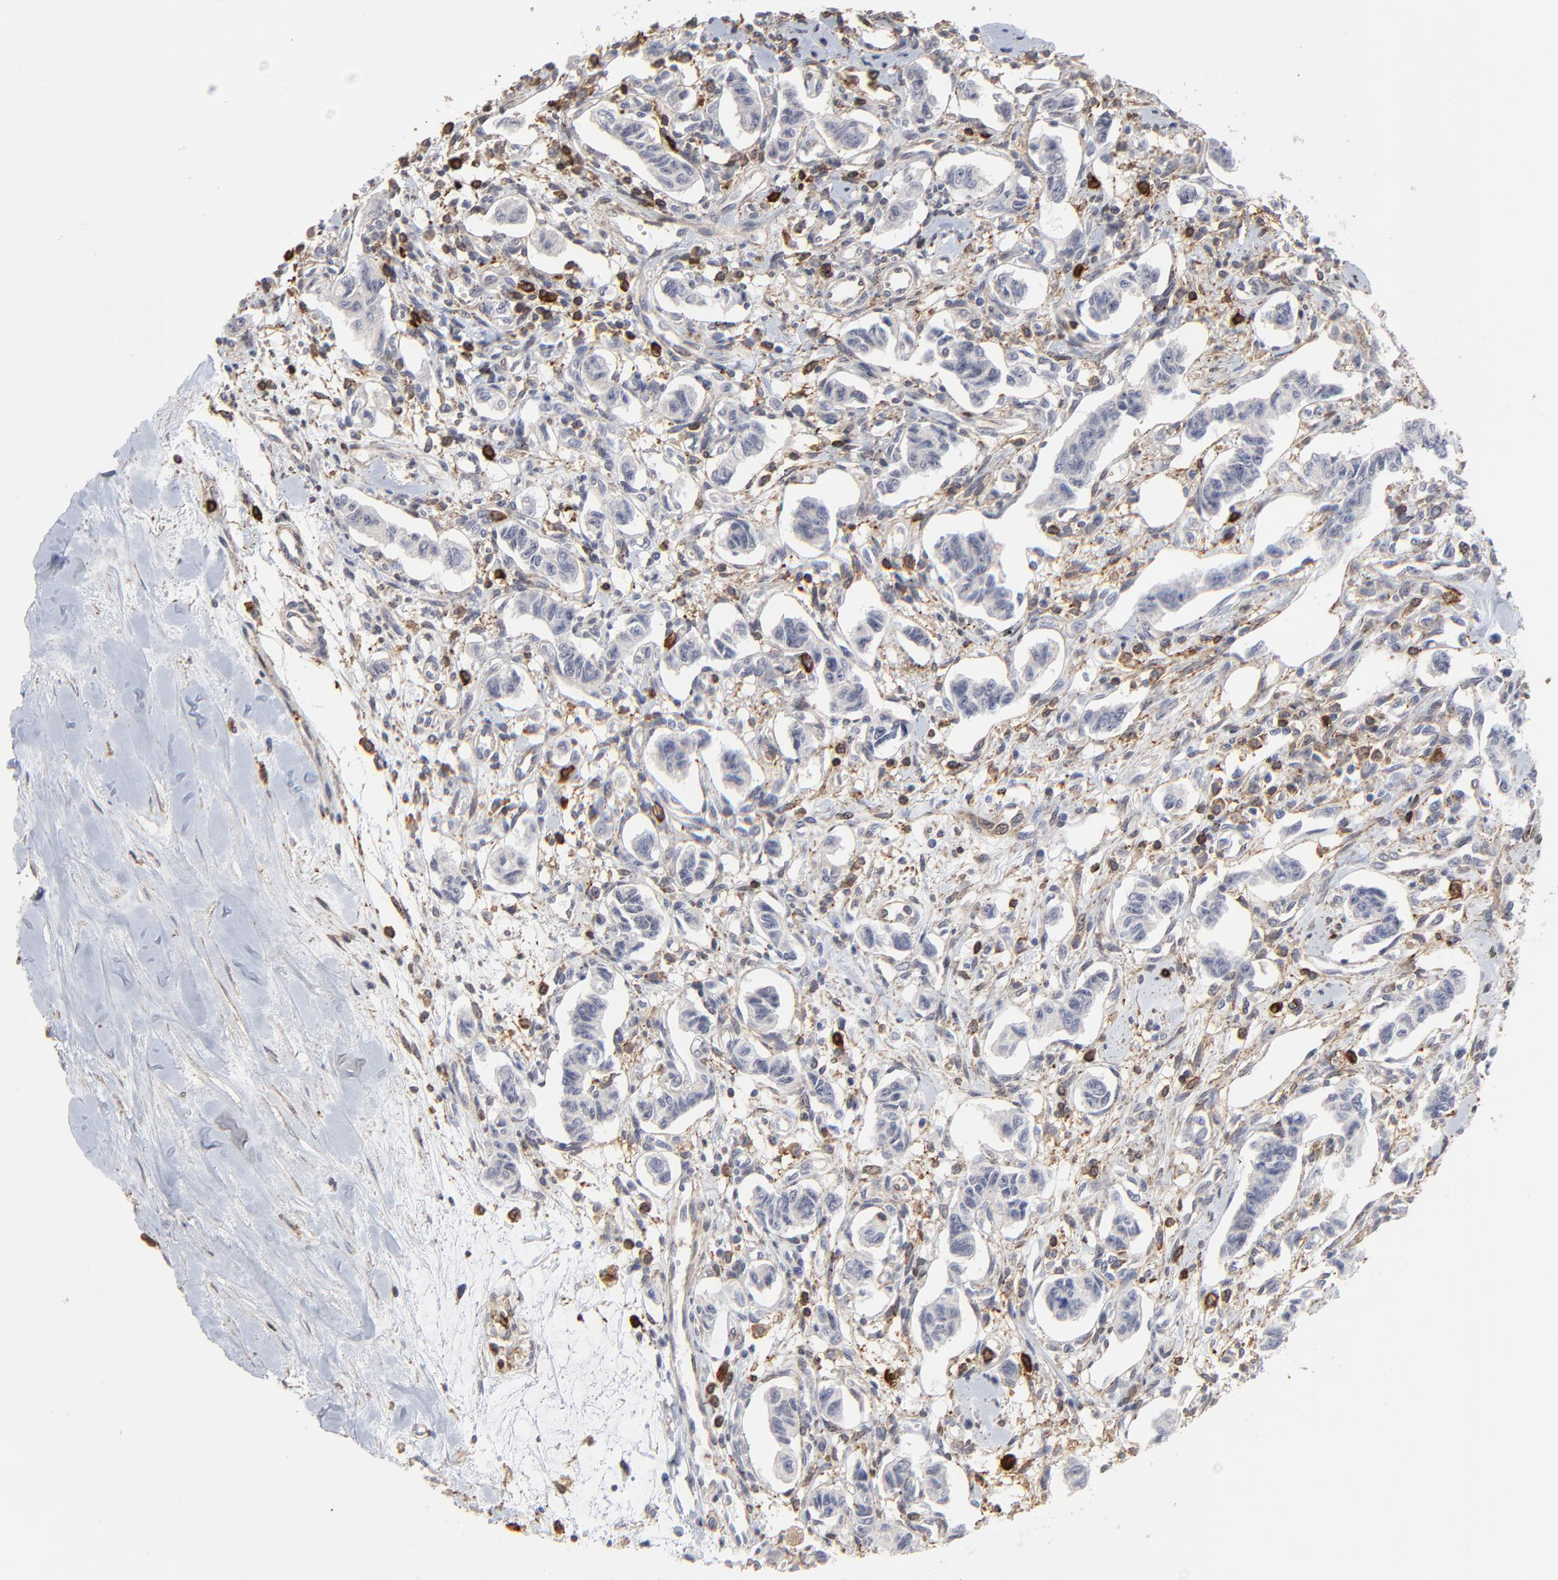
{"staining": {"intensity": "negative", "quantity": "none", "location": "none"}, "tissue": "renal cancer", "cell_type": "Tumor cells", "image_type": "cancer", "snomed": [{"axis": "morphology", "description": "Carcinoid, malignant, NOS"}, {"axis": "topography", "description": "Kidney"}], "caption": "The immunohistochemistry image has no significant staining in tumor cells of renal cancer tissue. Nuclei are stained in blue.", "gene": "SLC6A14", "patient": {"sex": "female", "age": 41}}